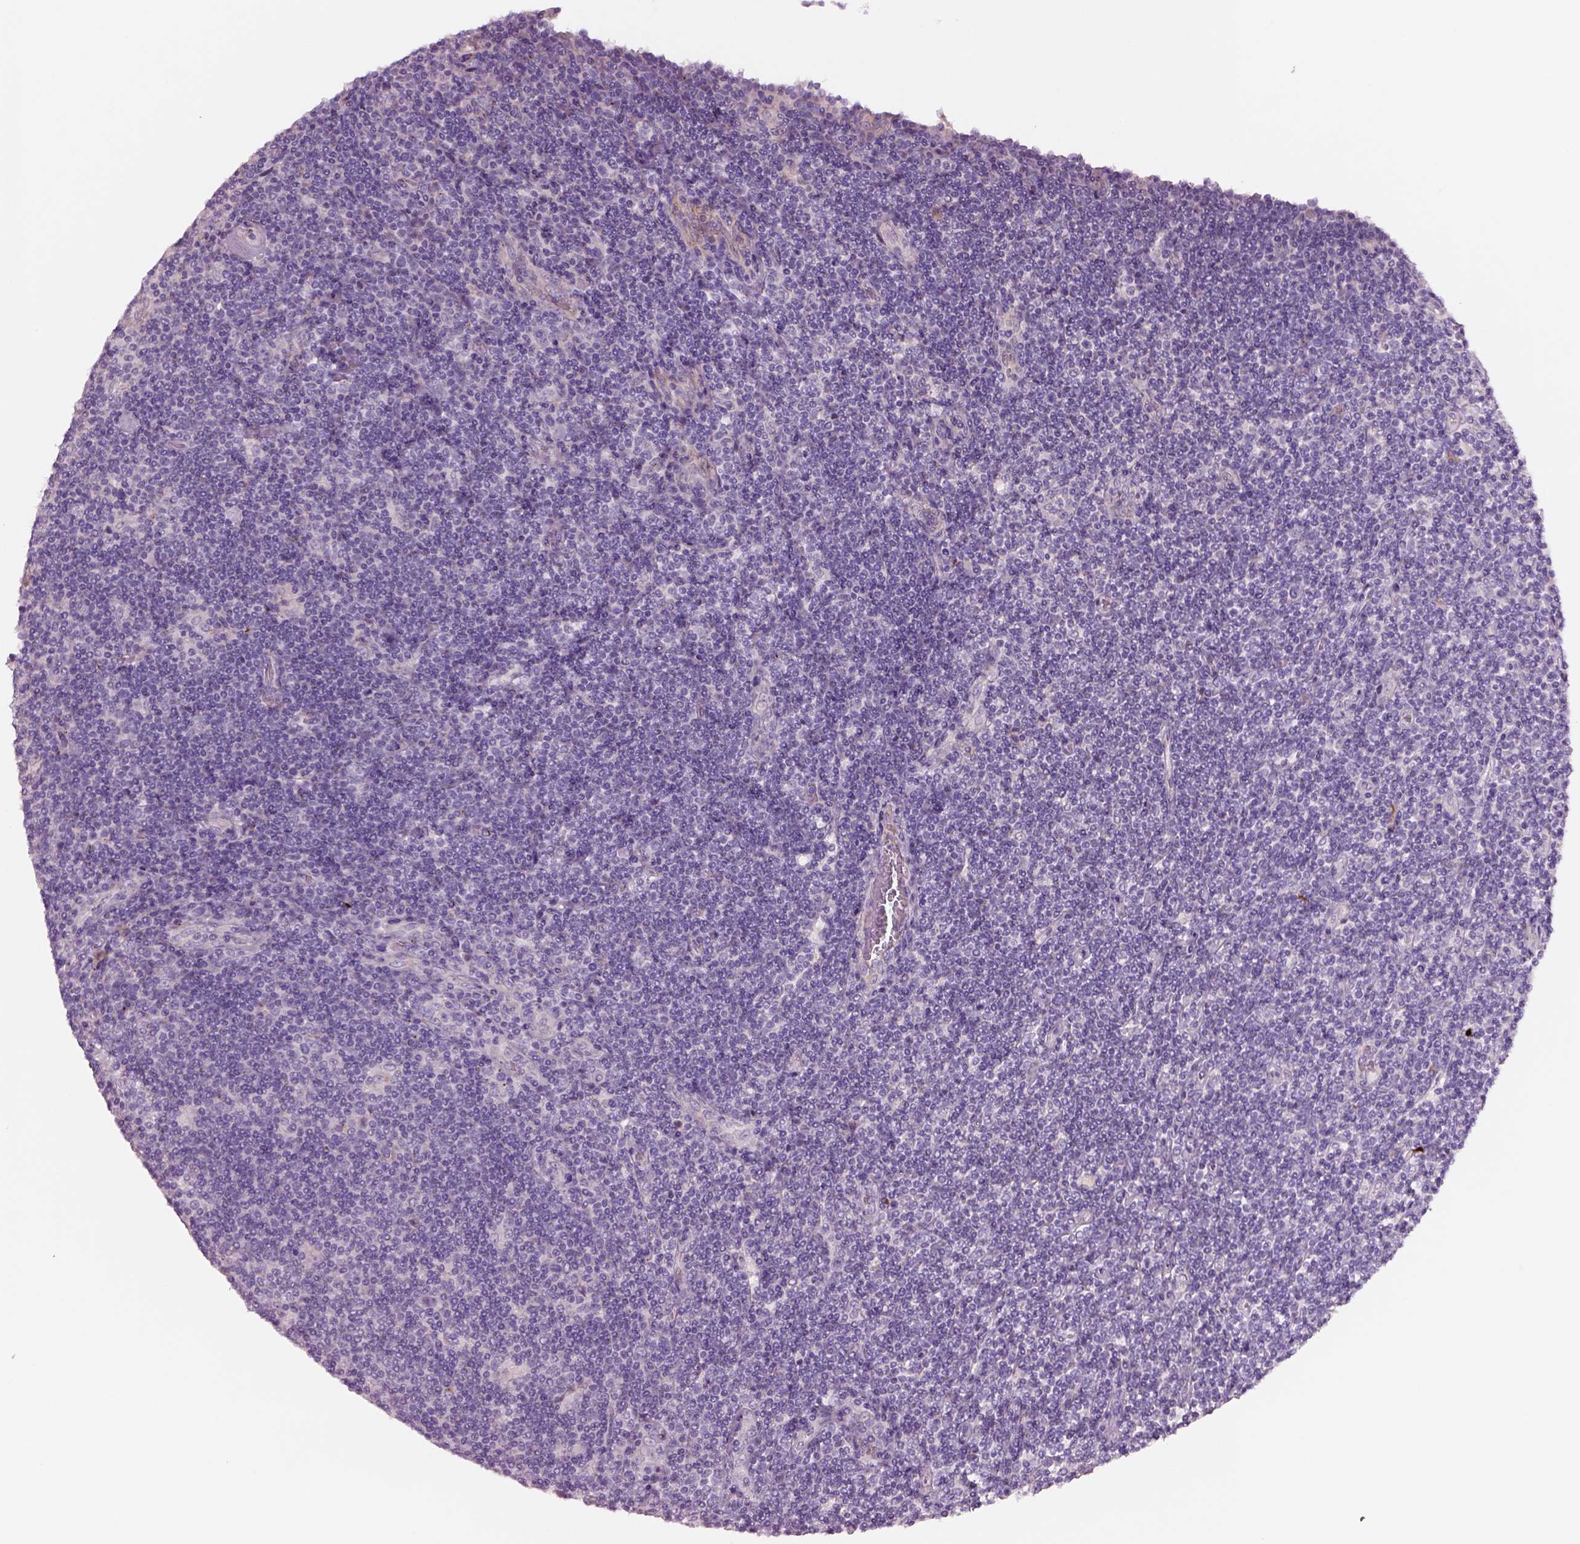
{"staining": {"intensity": "negative", "quantity": "none", "location": "none"}, "tissue": "lymphoma", "cell_type": "Tumor cells", "image_type": "cancer", "snomed": [{"axis": "morphology", "description": "Hodgkin's disease, NOS"}, {"axis": "topography", "description": "Lymph node"}], "caption": "IHC of human lymphoma demonstrates no positivity in tumor cells.", "gene": "PLPP7", "patient": {"sex": "male", "age": 40}}